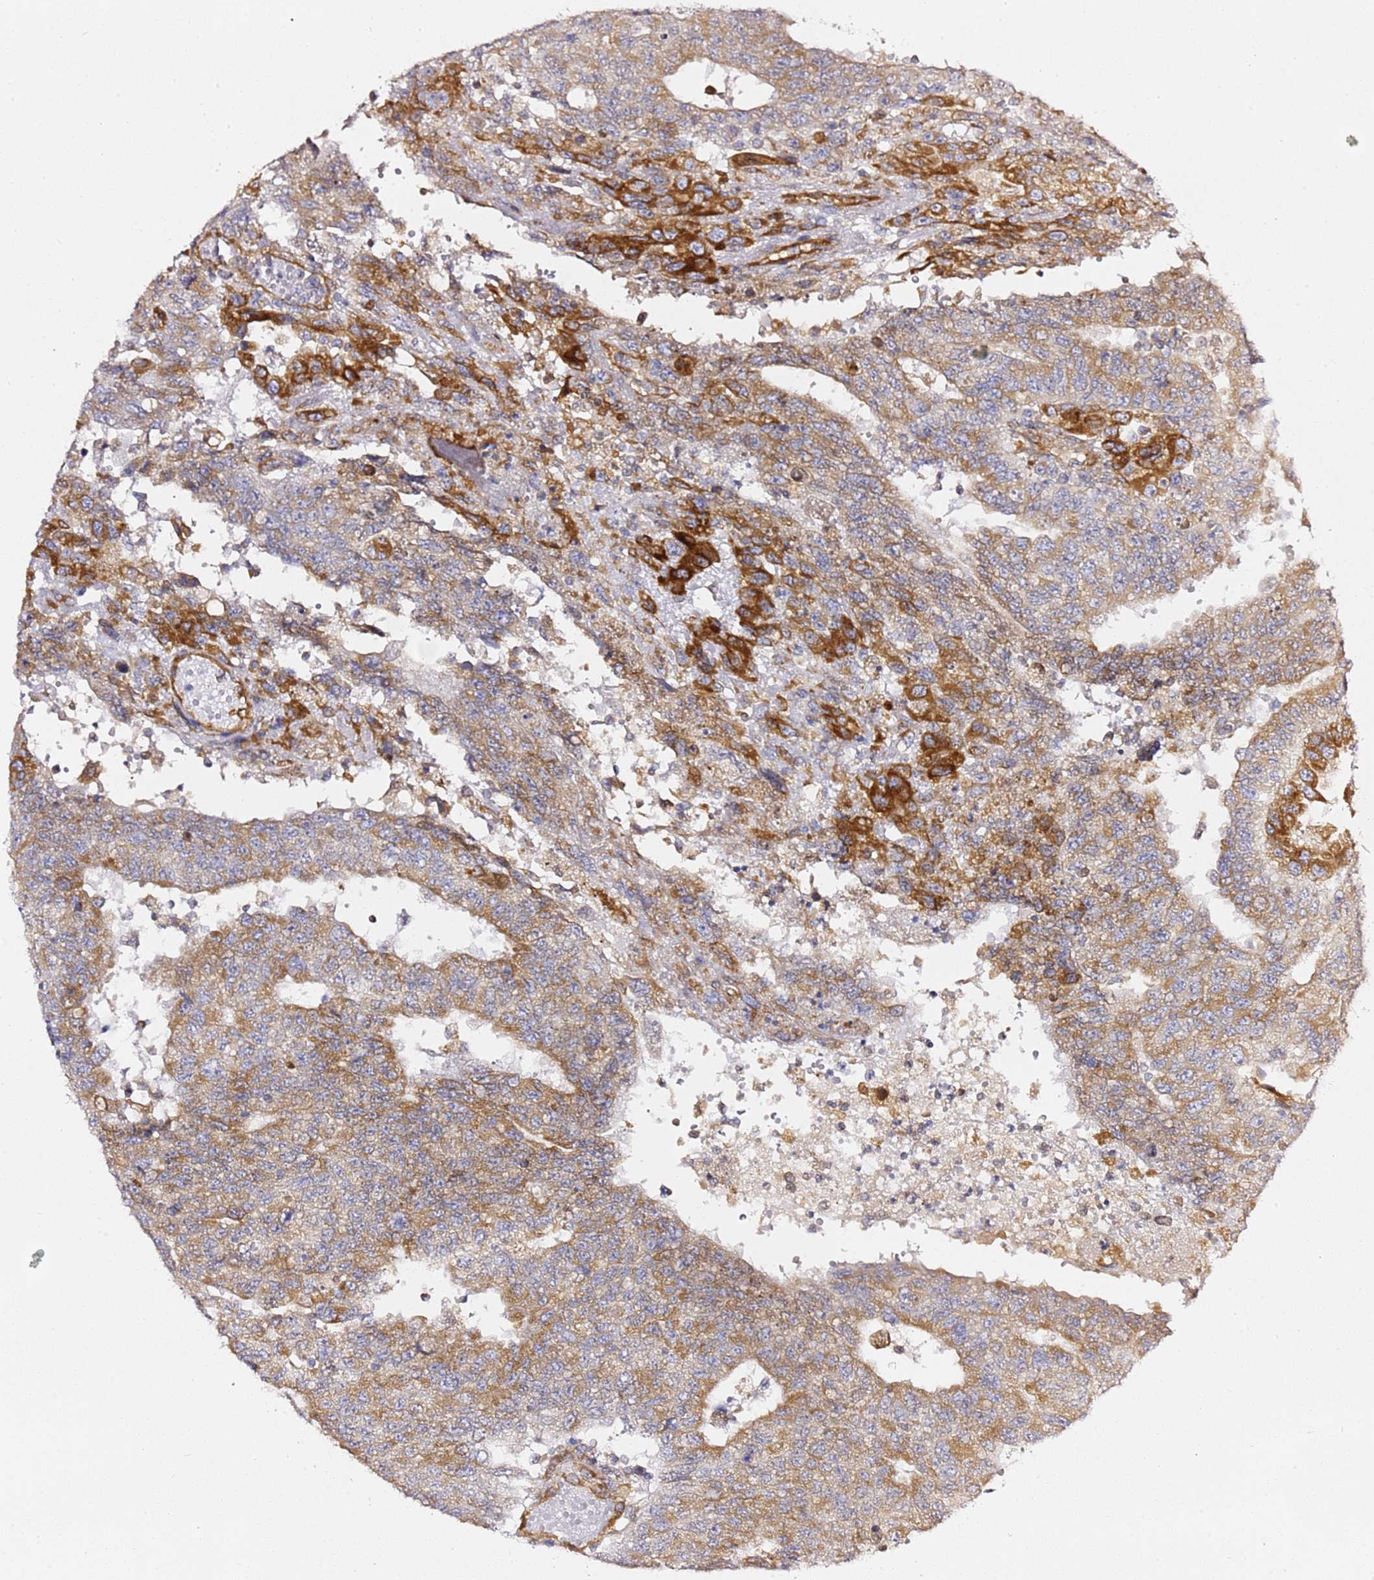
{"staining": {"intensity": "moderate", "quantity": "25%-75%", "location": "cytoplasmic/membranous"}, "tissue": "testis cancer", "cell_type": "Tumor cells", "image_type": "cancer", "snomed": [{"axis": "morphology", "description": "Carcinoma, Embryonal, NOS"}, {"axis": "topography", "description": "Testis"}], "caption": "Protein analysis of embryonal carcinoma (testis) tissue demonstrates moderate cytoplasmic/membranous positivity in about 25%-75% of tumor cells. Using DAB (3,3'-diaminobenzidine) (brown) and hematoxylin (blue) stains, captured at high magnification using brightfield microscopy.", "gene": "KIF7", "patient": {"sex": "male", "age": 34}}